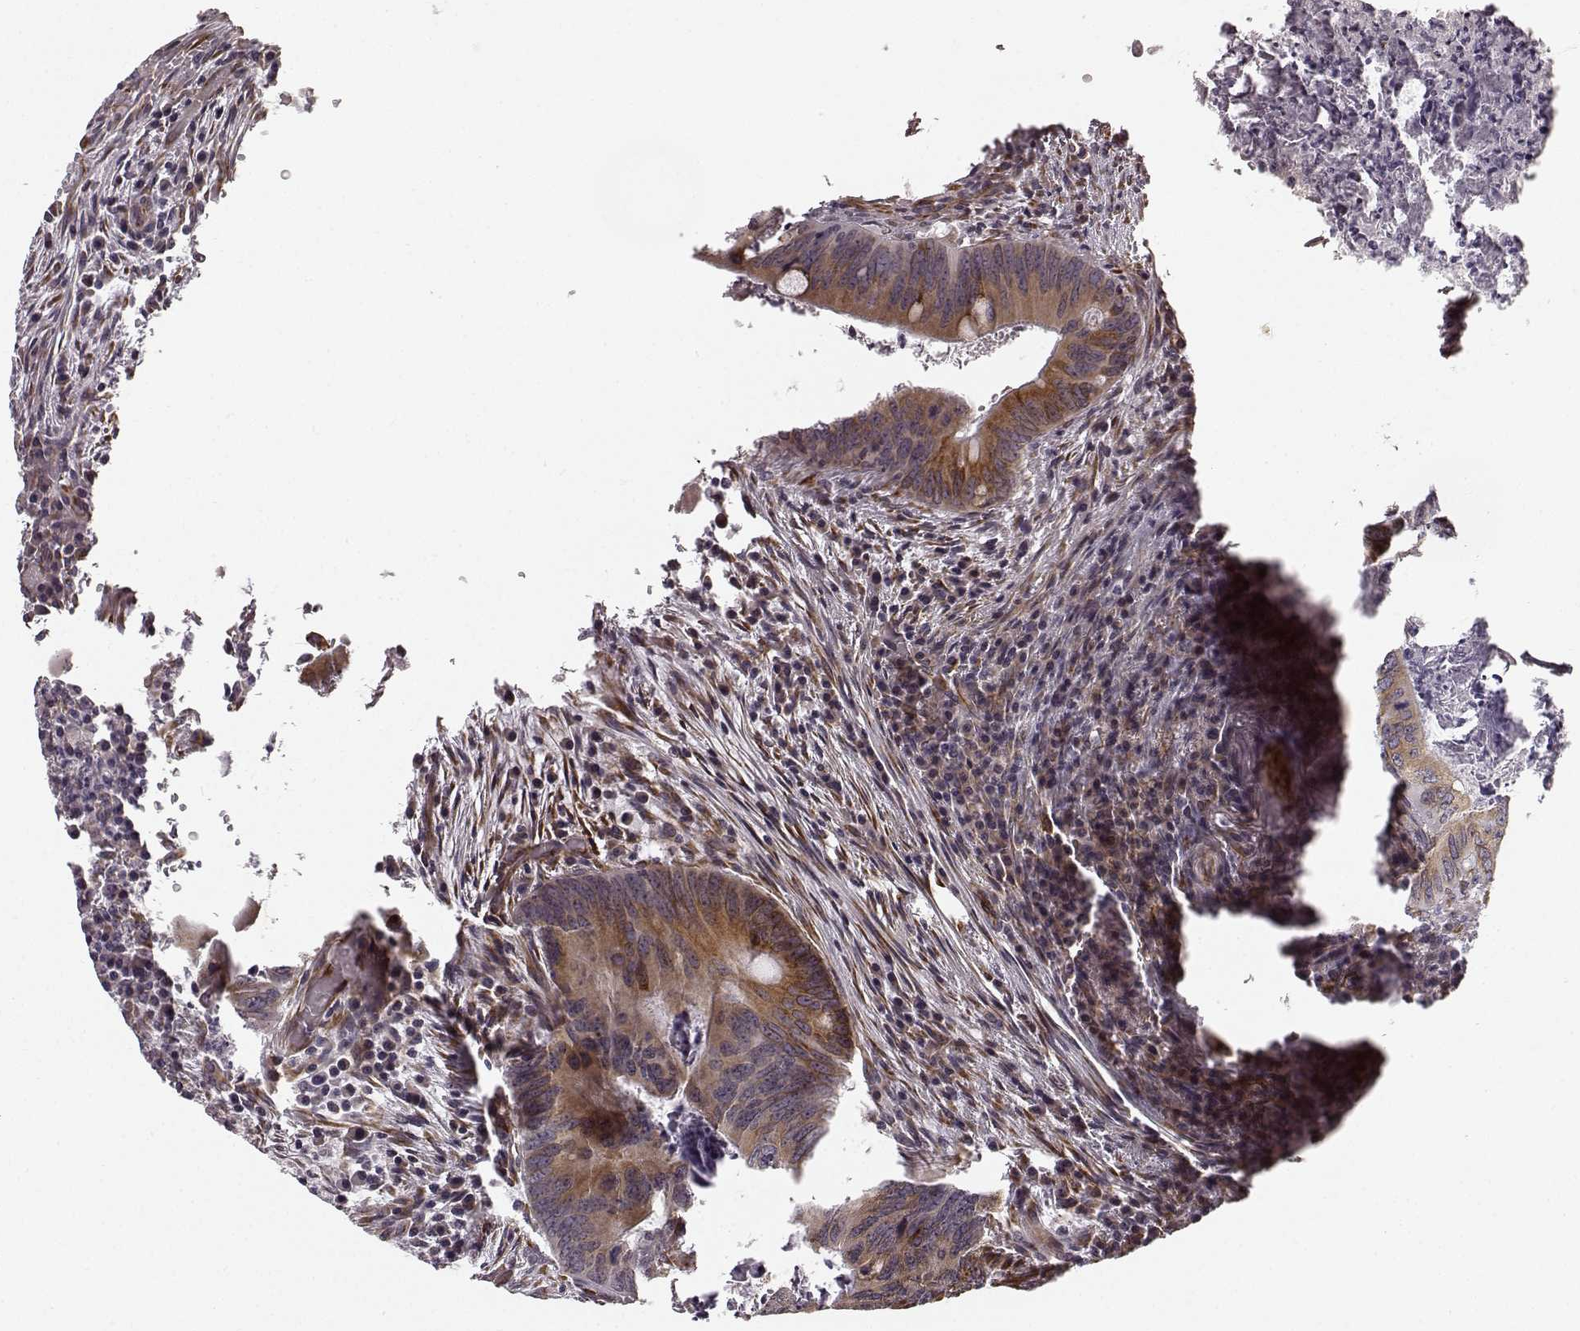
{"staining": {"intensity": "moderate", "quantity": "25%-75%", "location": "cytoplasmic/membranous"}, "tissue": "colorectal cancer", "cell_type": "Tumor cells", "image_type": "cancer", "snomed": [{"axis": "morphology", "description": "Adenocarcinoma, NOS"}, {"axis": "topography", "description": "Colon"}], "caption": "Moderate cytoplasmic/membranous staining is appreciated in about 25%-75% of tumor cells in colorectal adenocarcinoma.", "gene": "TMEM14A", "patient": {"sex": "female", "age": 74}}